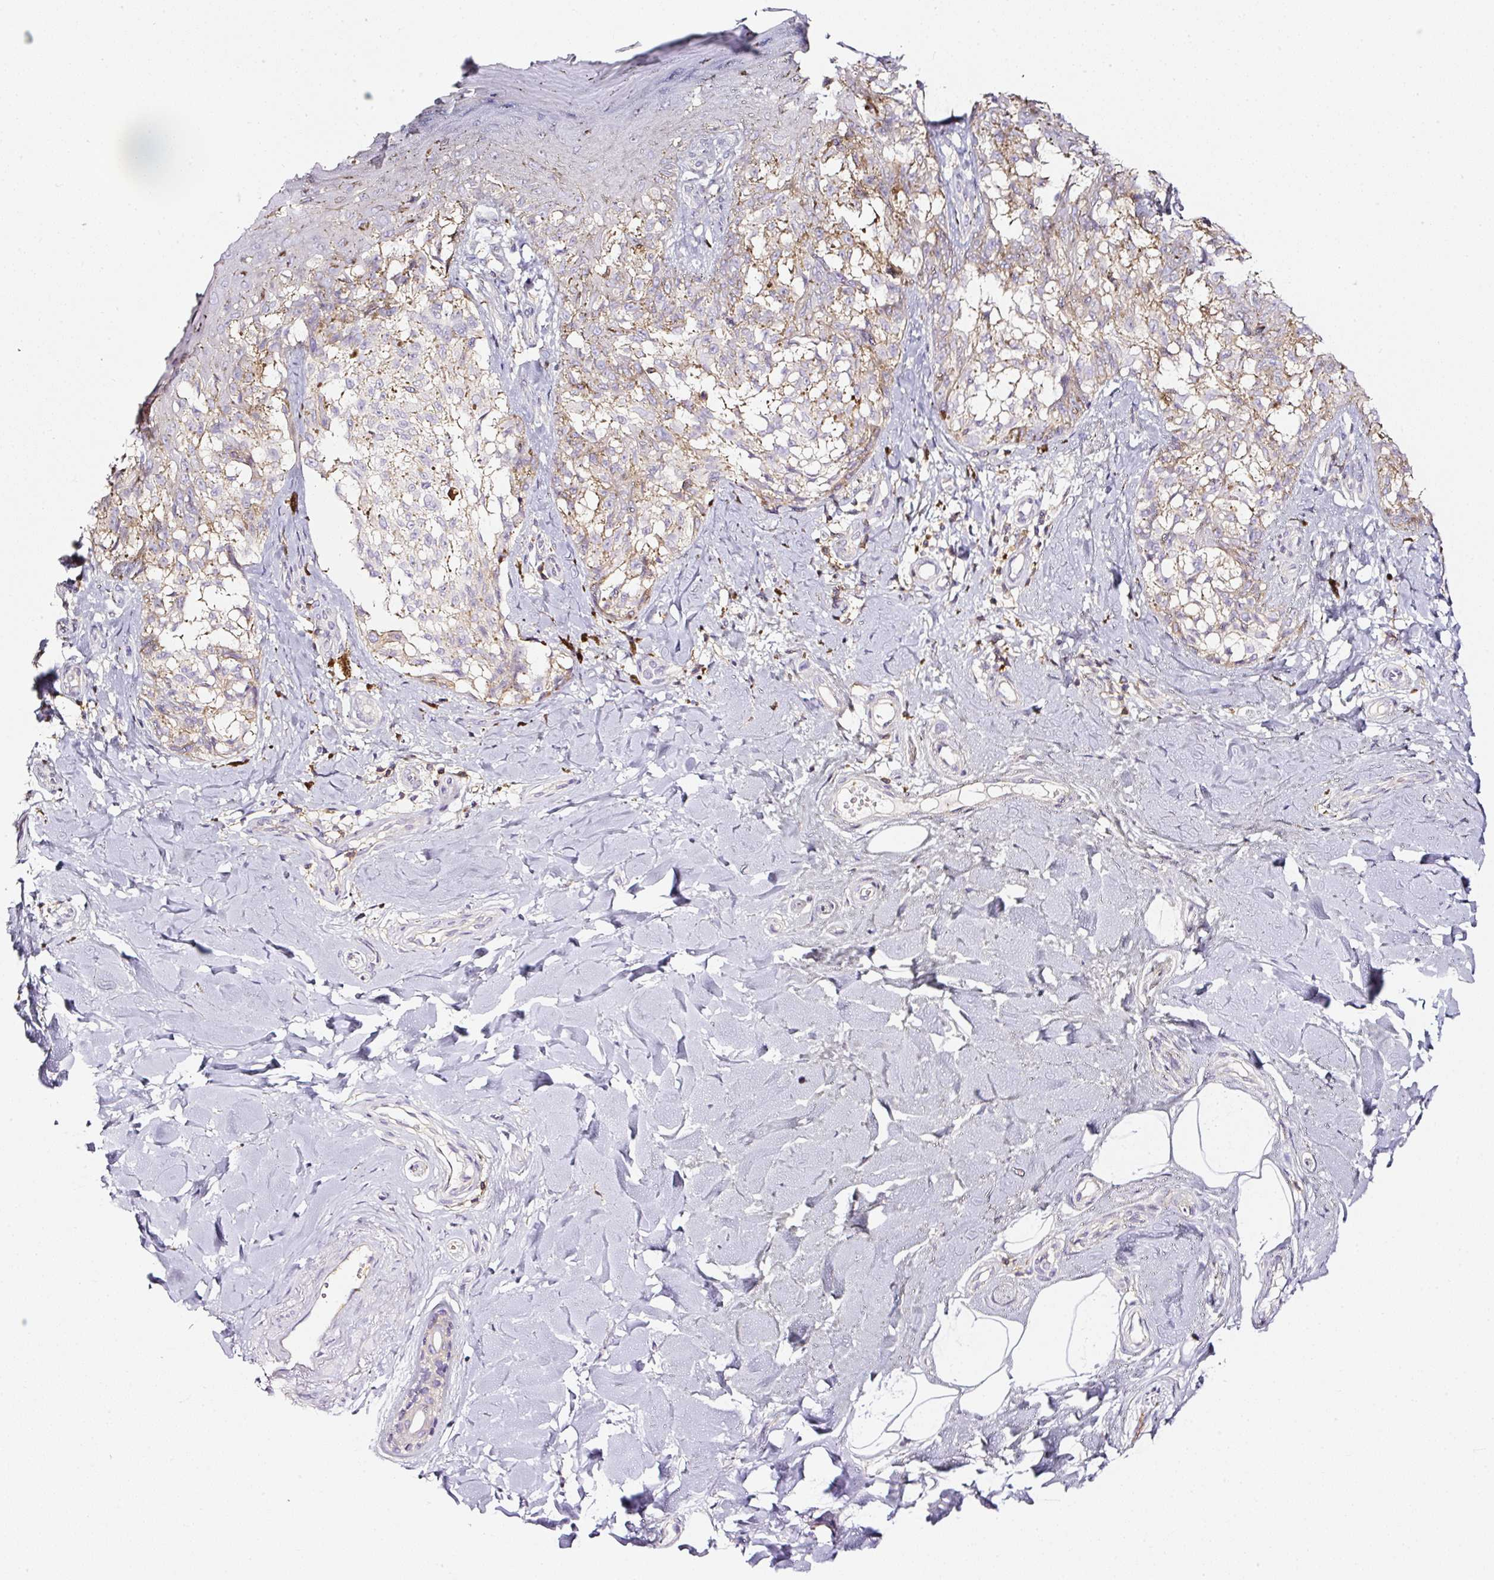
{"staining": {"intensity": "negative", "quantity": "none", "location": "none"}, "tissue": "melanoma", "cell_type": "Tumor cells", "image_type": "cancer", "snomed": [{"axis": "morphology", "description": "Malignant melanoma, NOS"}, {"axis": "topography", "description": "Skin"}], "caption": "This is an immunohistochemistry (IHC) histopathology image of malignant melanoma. There is no positivity in tumor cells.", "gene": "CD47", "patient": {"sex": "female", "age": 65}}